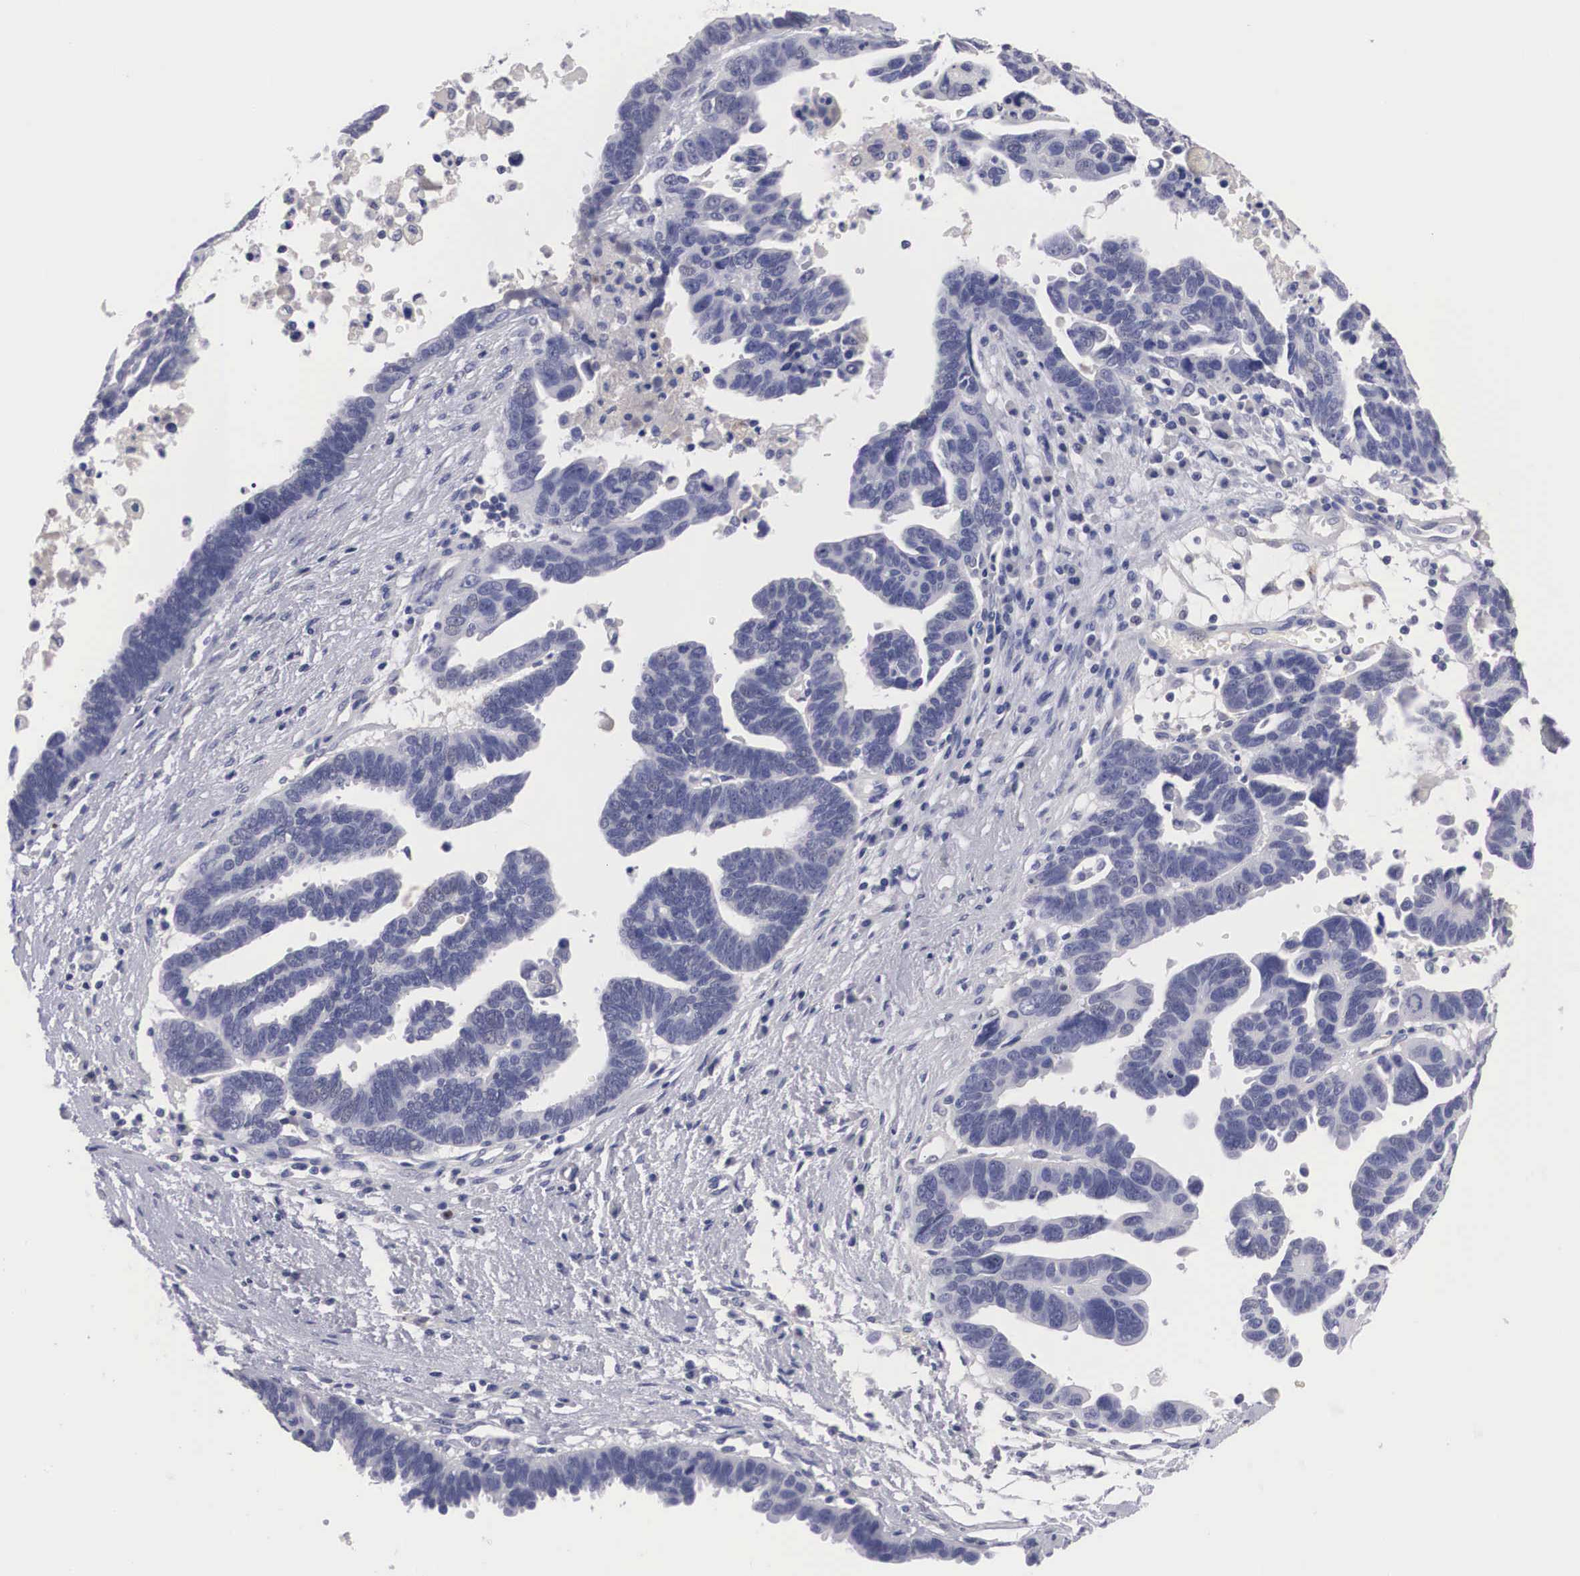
{"staining": {"intensity": "negative", "quantity": "none", "location": "none"}, "tissue": "ovarian cancer", "cell_type": "Tumor cells", "image_type": "cancer", "snomed": [{"axis": "morphology", "description": "Carcinoma, endometroid"}, {"axis": "morphology", "description": "Cystadenocarcinoma, serous, NOS"}, {"axis": "topography", "description": "Ovary"}], "caption": "Image shows no protein staining in tumor cells of ovarian serous cystadenocarcinoma tissue.", "gene": "ABHD4", "patient": {"sex": "female", "age": 45}}